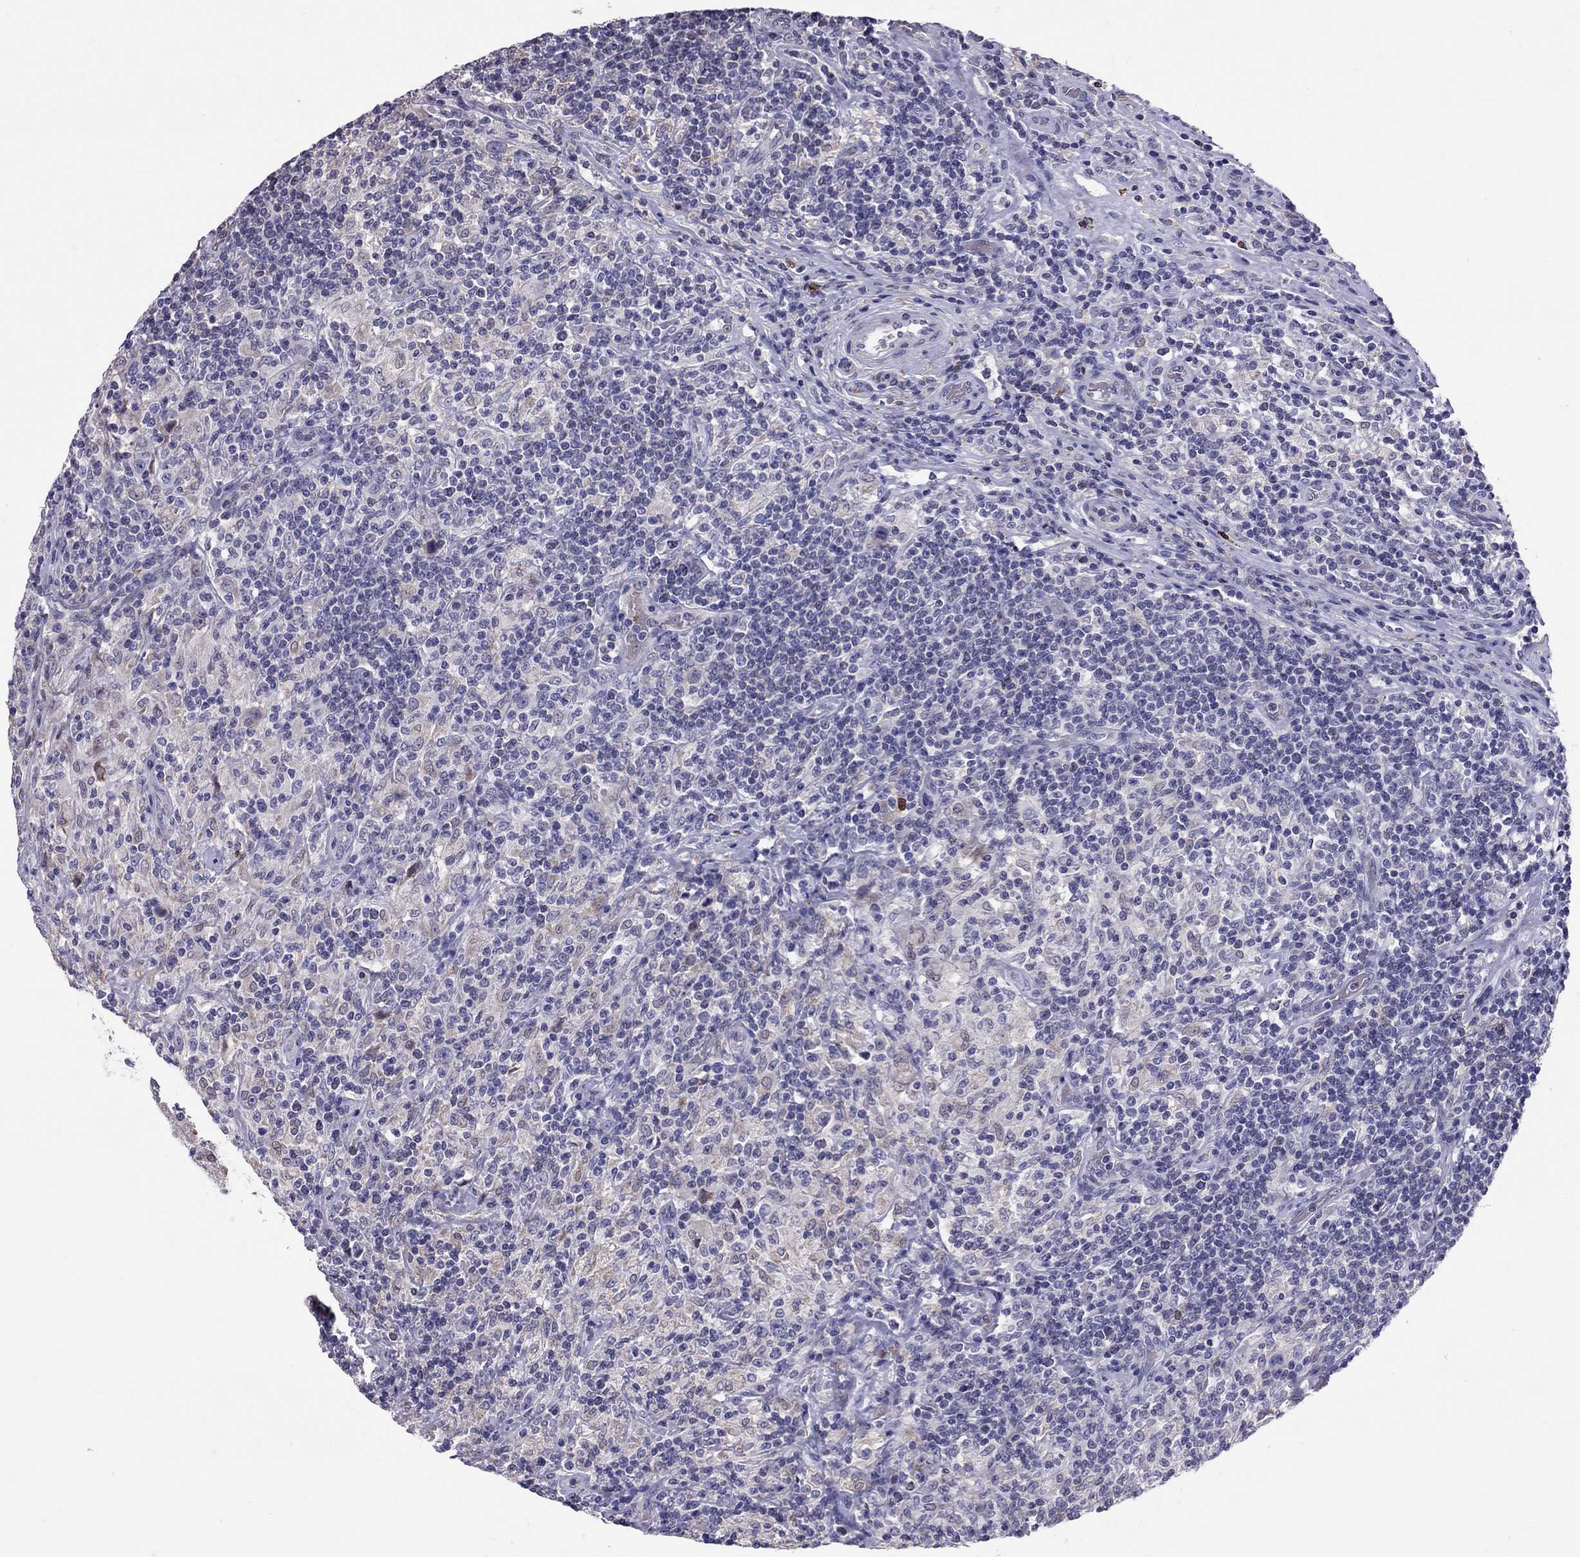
{"staining": {"intensity": "negative", "quantity": "none", "location": "none"}, "tissue": "lymphoma", "cell_type": "Tumor cells", "image_type": "cancer", "snomed": [{"axis": "morphology", "description": "Hodgkin's disease, NOS"}, {"axis": "topography", "description": "Lymph node"}], "caption": "High power microscopy photomicrograph of an immunohistochemistry (IHC) histopathology image of lymphoma, revealing no significant staining in tumor cells. (DAB IHC visualized using brightfield microscopy, high magnification).", "gene": "ADORA2A", "patient": {"sex": "male", "age": 70}}